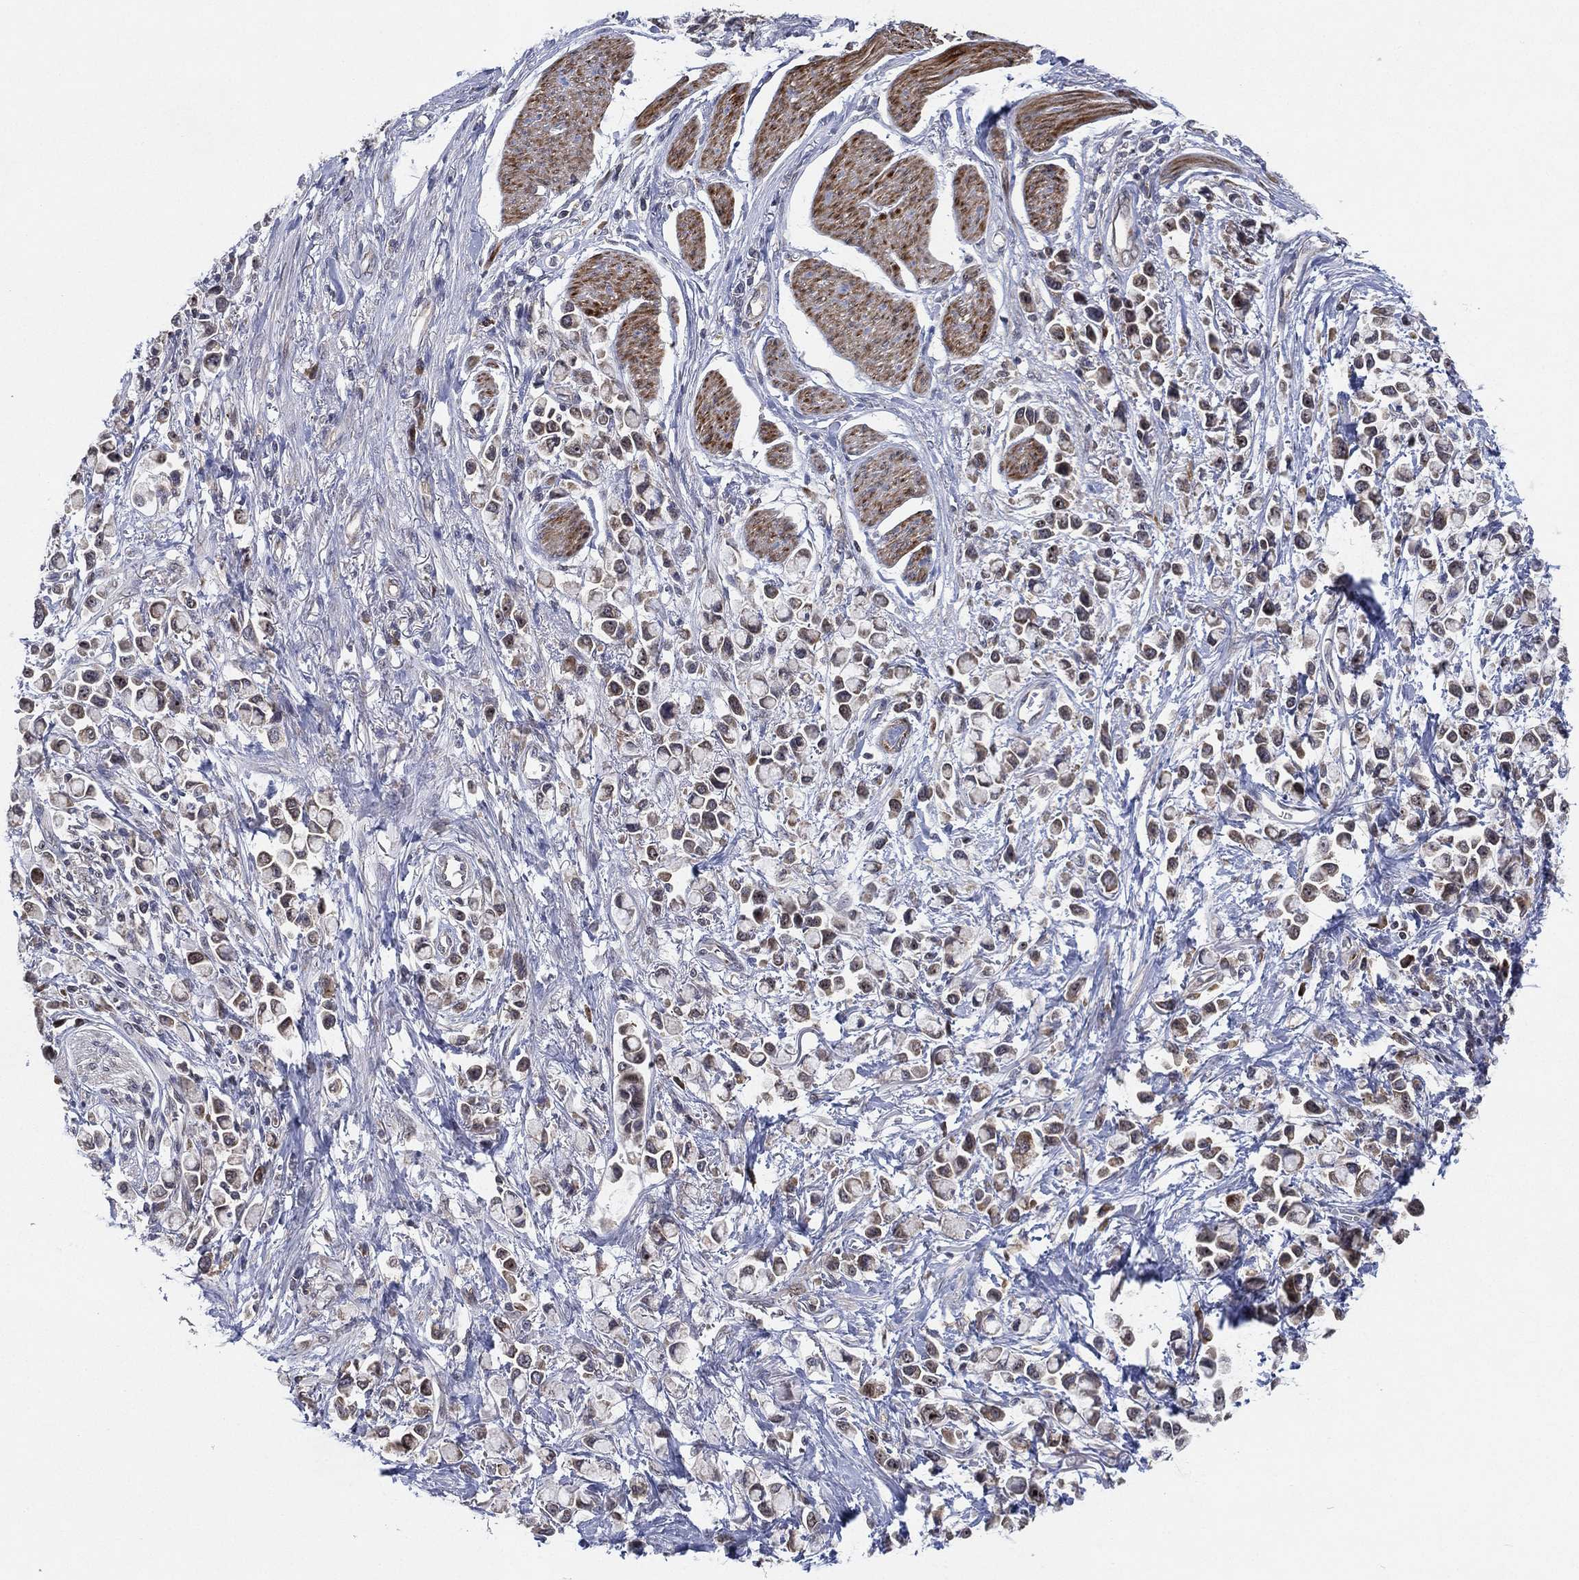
{"staining": {"intensity": "weak", "quantity": "25%-75%", "location": "cytoplasmic/membranous"}, "tissue": "stomach cancer", "cell_type": "Tumor cells", "image_type": "cancer", "snomed": [{"axis": "morphology", "description": "Adenocarcinoma, NOS"}, {"axis": "topography", "description": "Stomach"}], "caption": "This is an image of immunohistochemistry (IHC) staining of adenocarcinoma (stomach), which shows weak positivity in the cytoplasmic/membranous of tumor cells.", "gene": "FAM104A", "patient": {"sex": "female", "age": 81}}